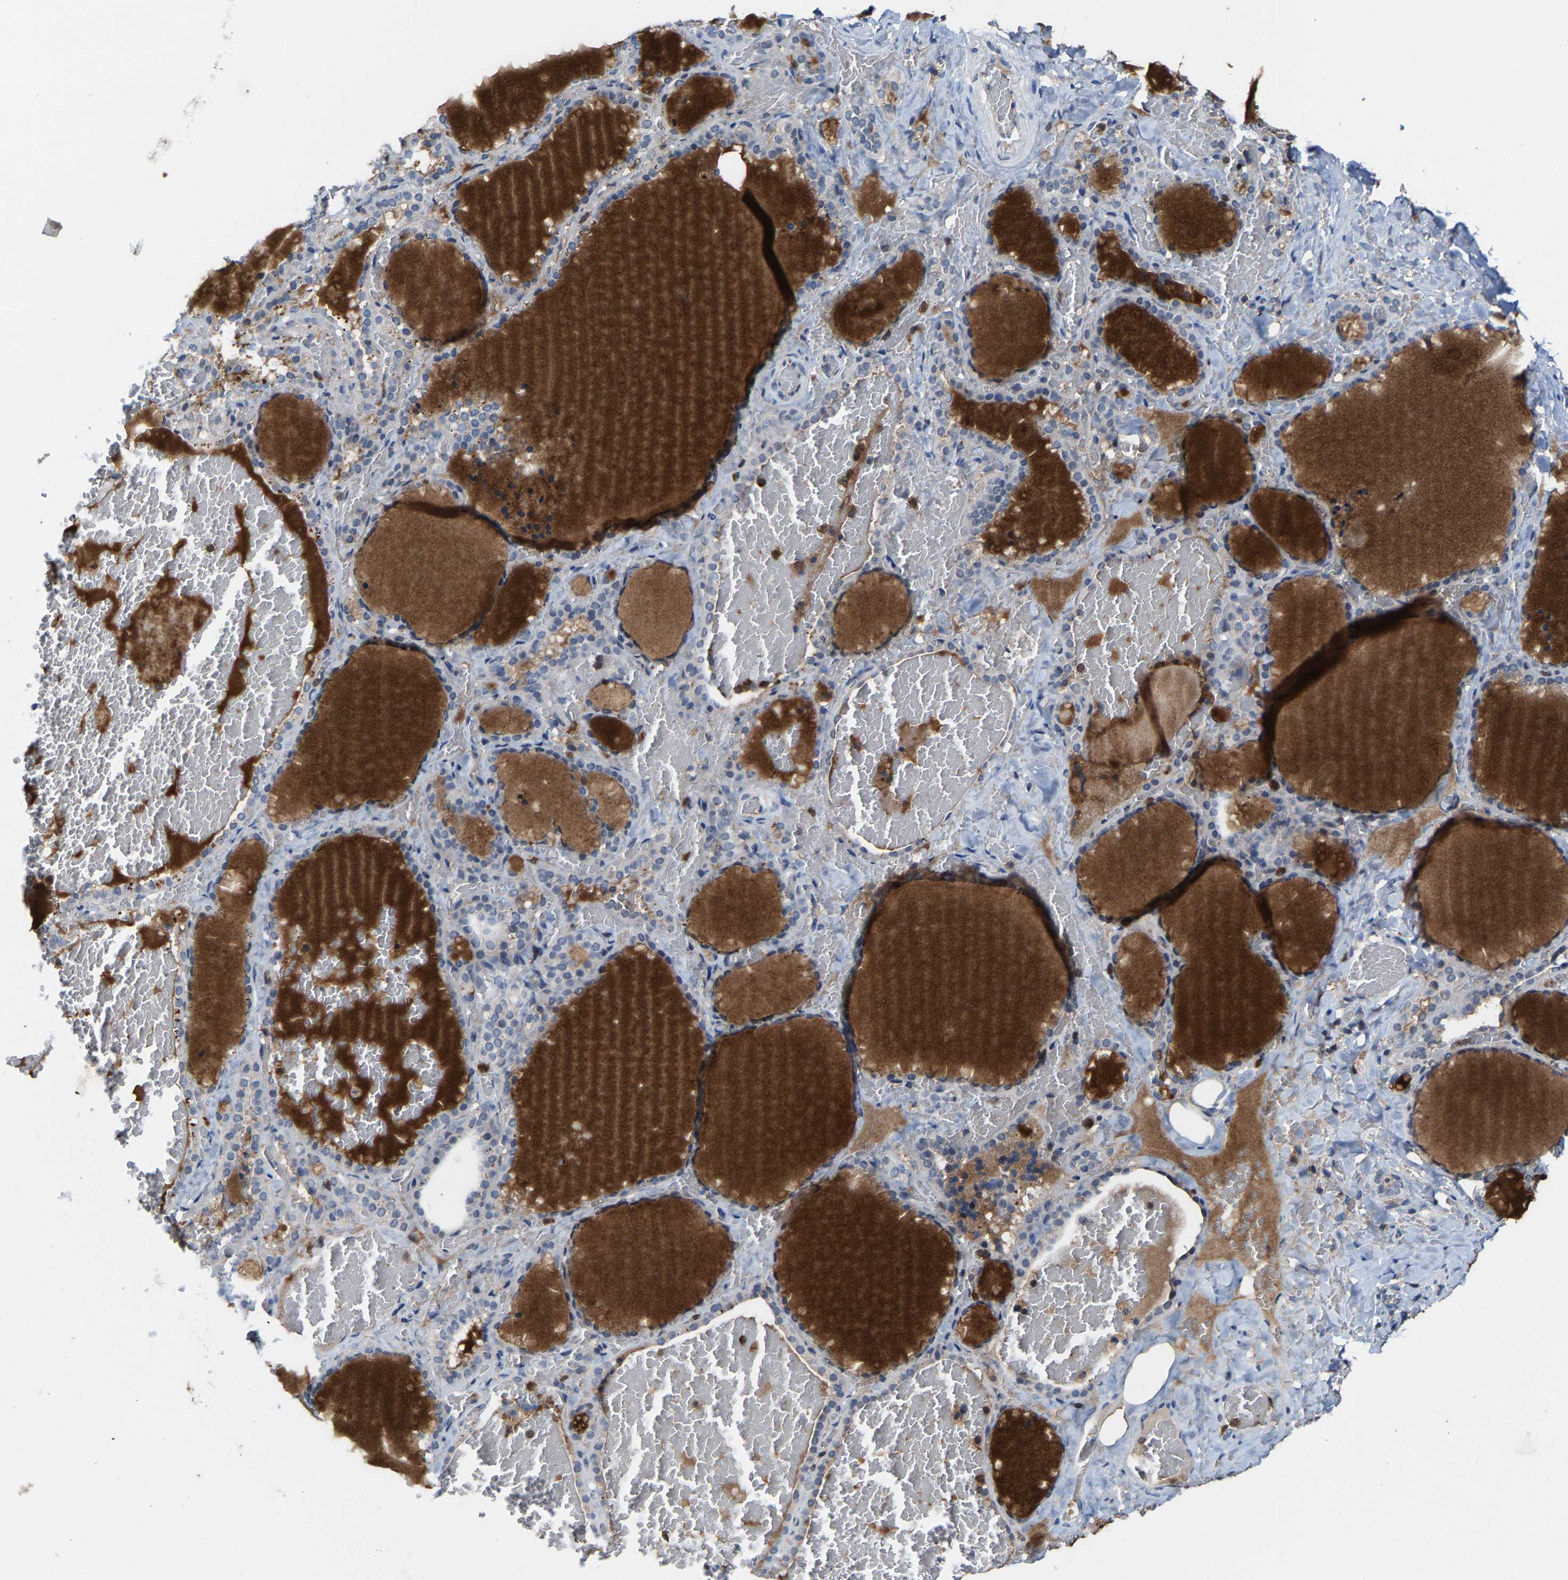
{"staining": {"intensity": "weak", "quantity": "25%-75%", "location": "cytoplasmic/membranous"}, "tissue": "thyroid gland", "cell_type": "Glandular cells", "image_type": "normal", "snomed": [{"axis": "morphology", "description": "Normal tissue, NOS"}, {"axis": "topography", "description": "Thyroid gland"}], "caption": "Immunohistochemistry (IHC) (DAB (3,3'-diaminobenzidine)) staining of benign thyroid gland shows weak cytoplasmic/membranous protein staining in about 25%-75% of glandular cells. (DAB (3,3'-diaminobenzidine) IHC with brightfield microscopy, high magnification).", "gene": "FGD3", "patient": {"sex": "female", "age": 22}}